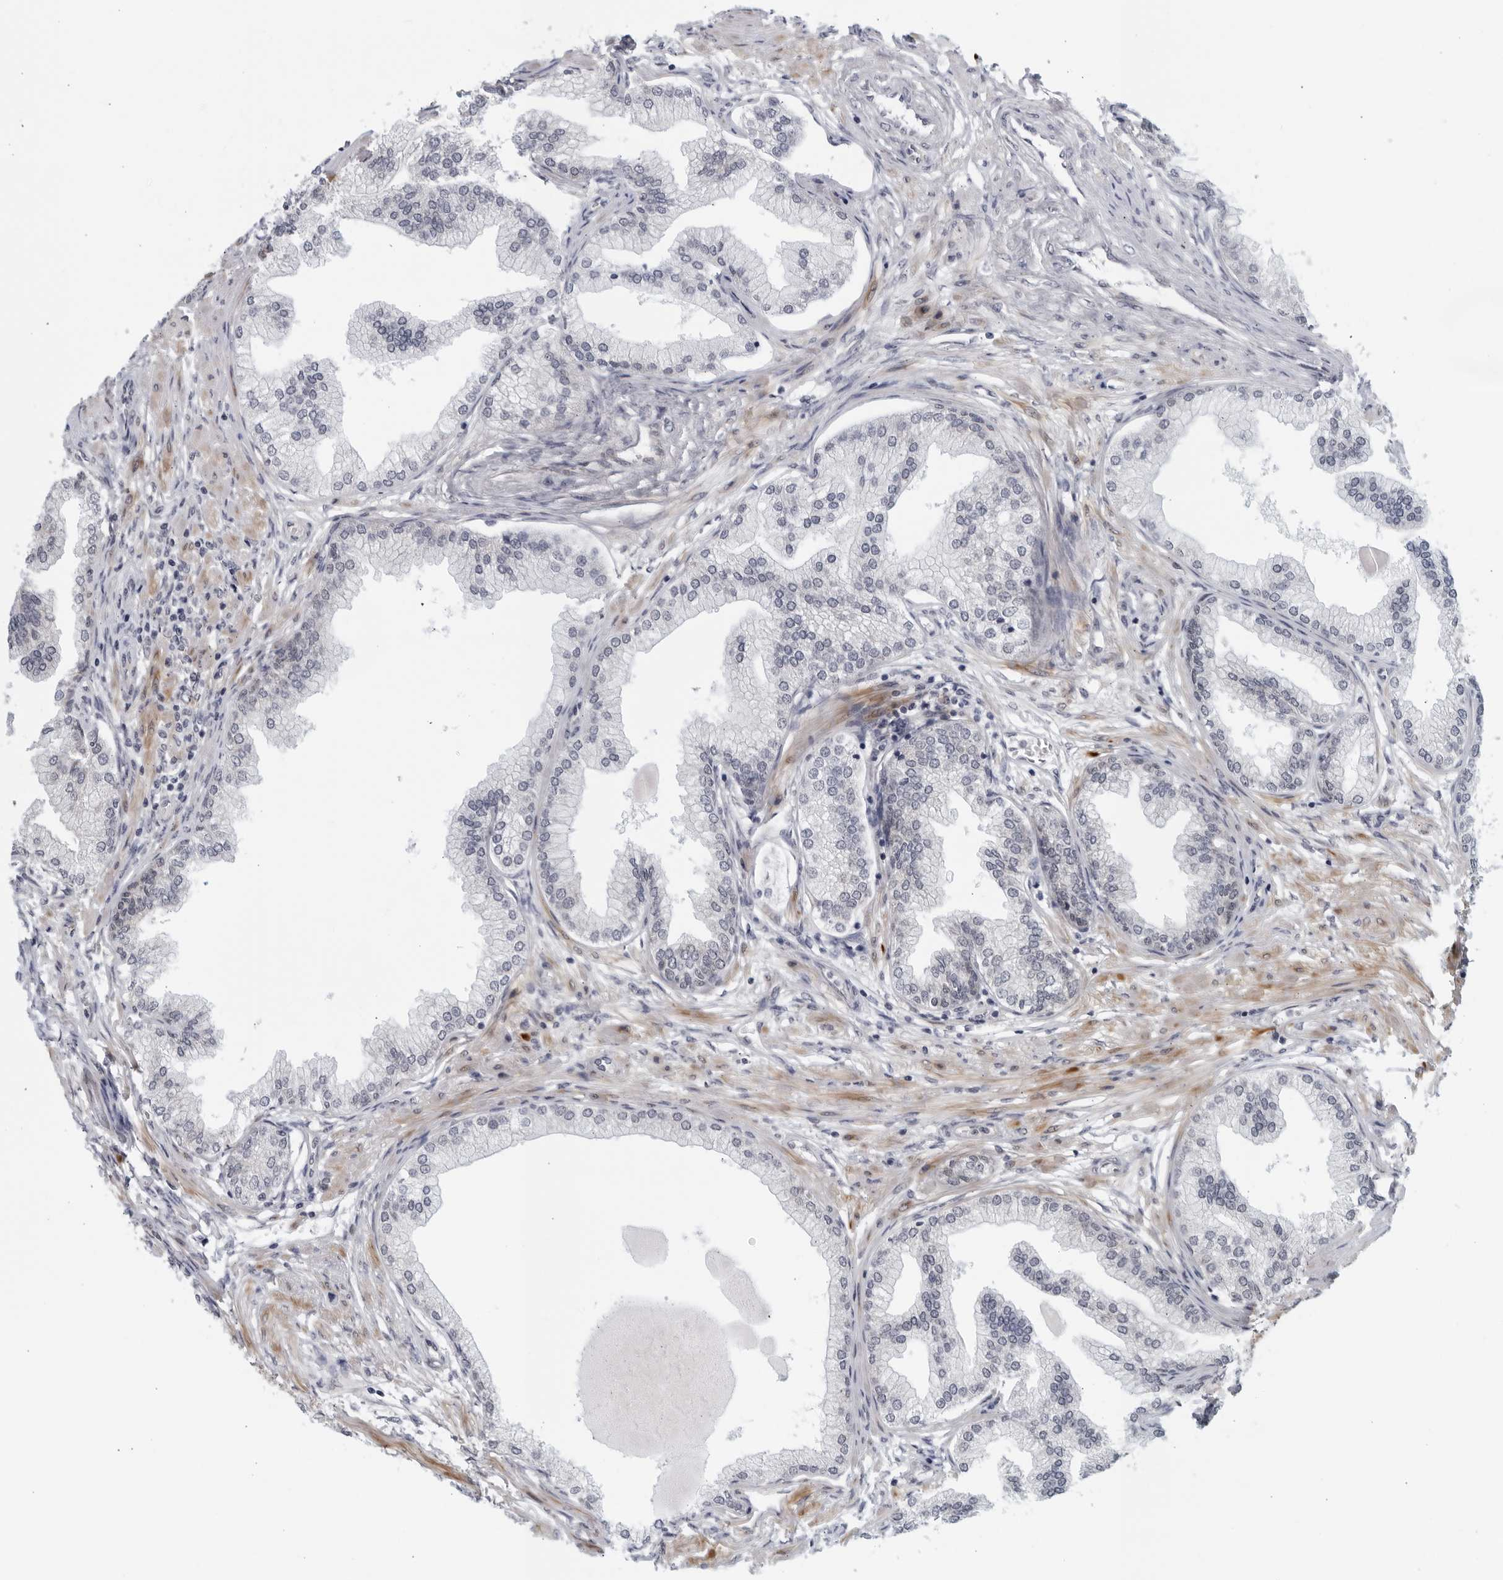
{"staining": {"intensity": "weak", "quantity": "25%-75%", "location": "cytoplasmic/membranous"}, "tissue": "prostate", "cell_type": "Glandular cells", "image_type": "normal", "snomed": [{"axis": "morphology", "description": "Normal tissue, NOS"}, {"axis": "morphology", "description": "Urothelial carcinoma, Low grade"}, {"axis": "topography", "description": "Urinary bladder"}, {"axis": "topography", "description": "Prostate"}], "caption": "High-power microscopy captured an immunohistochemistry (IHC) image of normal prostate, revealing weak cytoplasmic/membranous expression in about 25%-75% of glandular cells.", "gene": "RC3H1", "patient": {"sex": "male", "age": 60}}